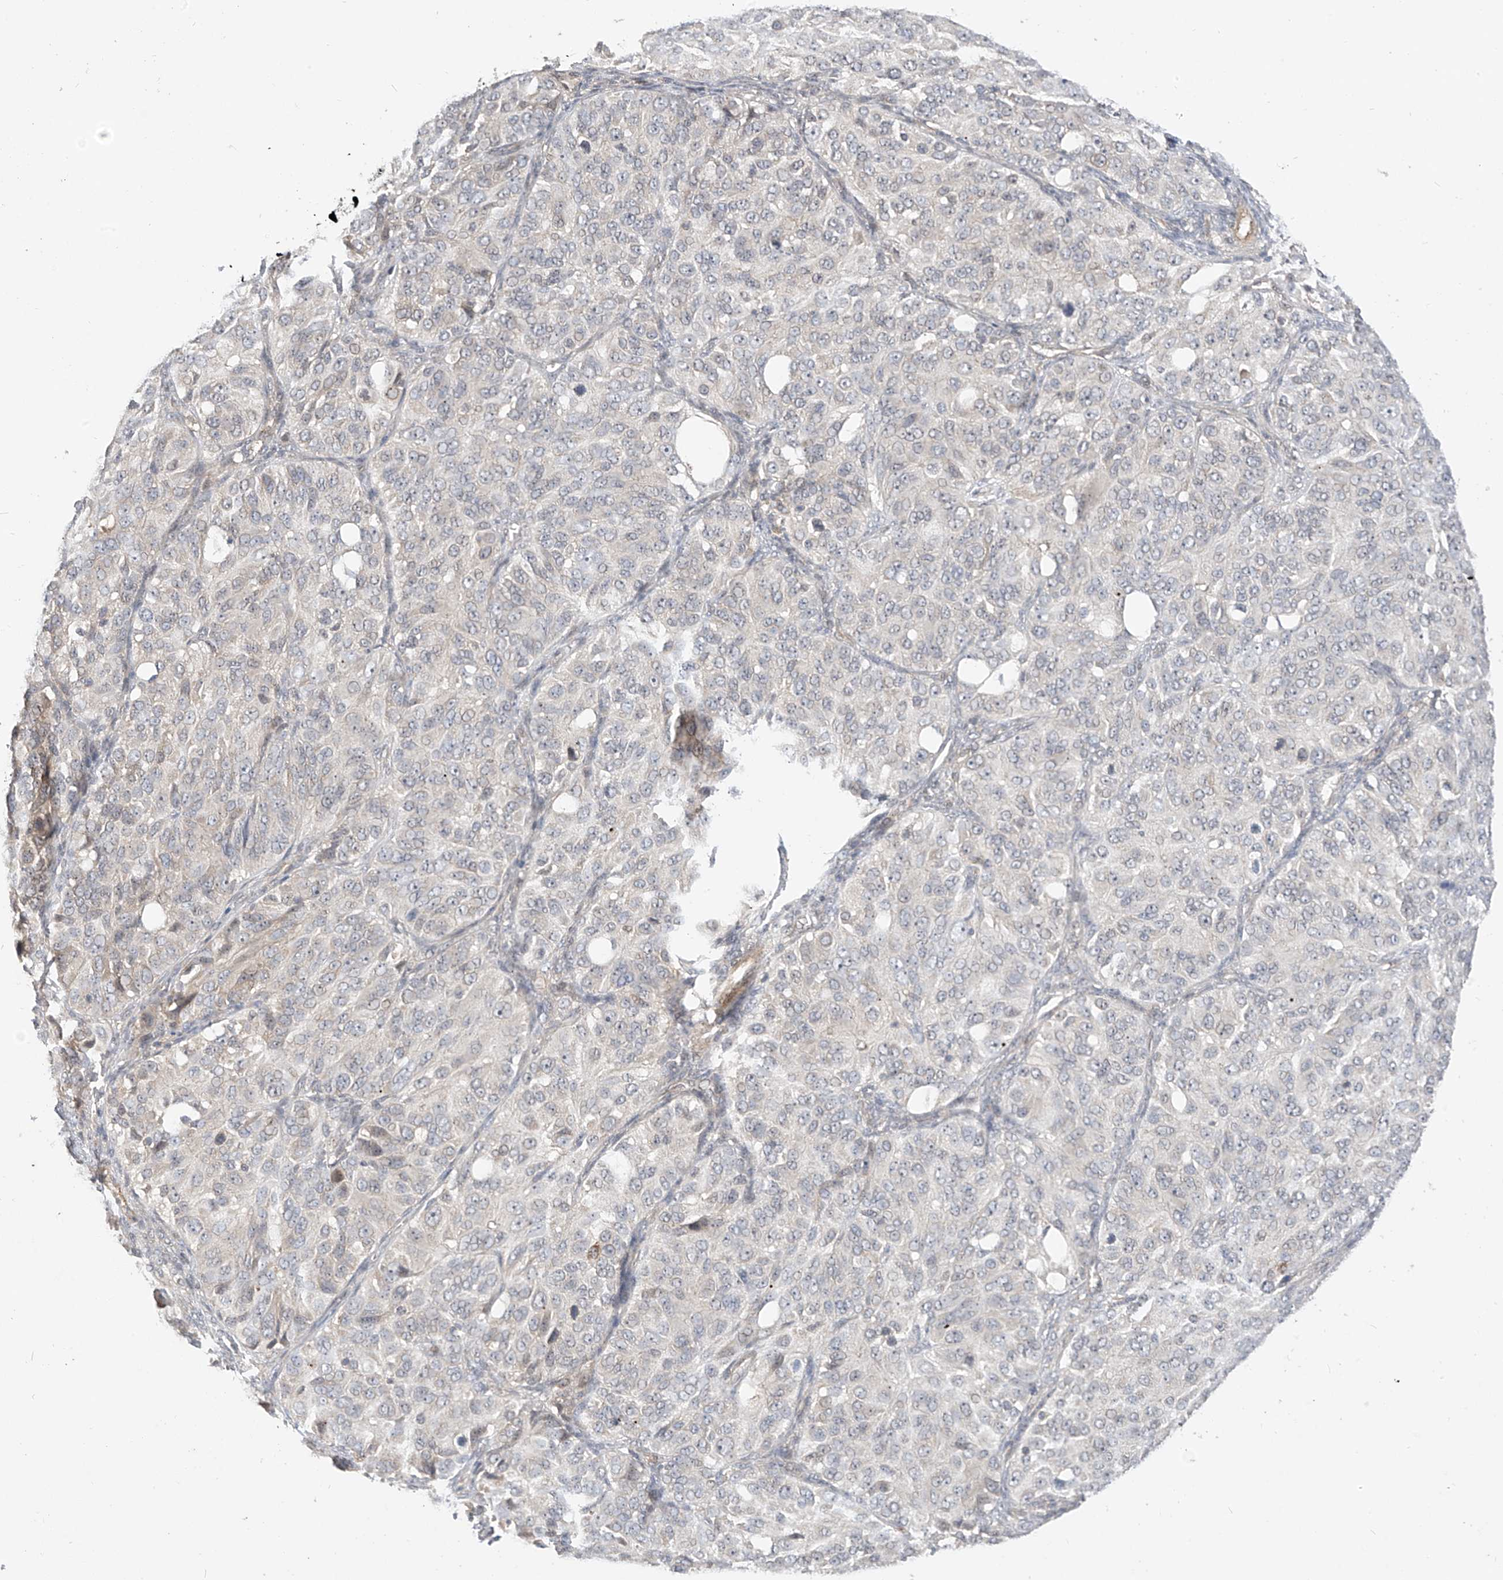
{"staining": {"intensity": "negative", "quantity": "none", "location": "none"}, "tissue": "ovarian cancer", "cell_type": "Tumor cells", "image_type": "cancer", "snomed": [{"axis": "morphology", "description": "Carcinoma, endometroid"}, {"axis": "topography", "description": "Ovary"}], "caption": "DAB immunohistochemical staining of ovarian cancer (endometroid carcinoma) reveals no significant staining in tumor cells. (DAB (3,3'-diaminobenzidine) immunohistochemistry with hematoxylin counter stain).", "gene": "MRTFA", "patient": {"sex": "female", "age": 51}}